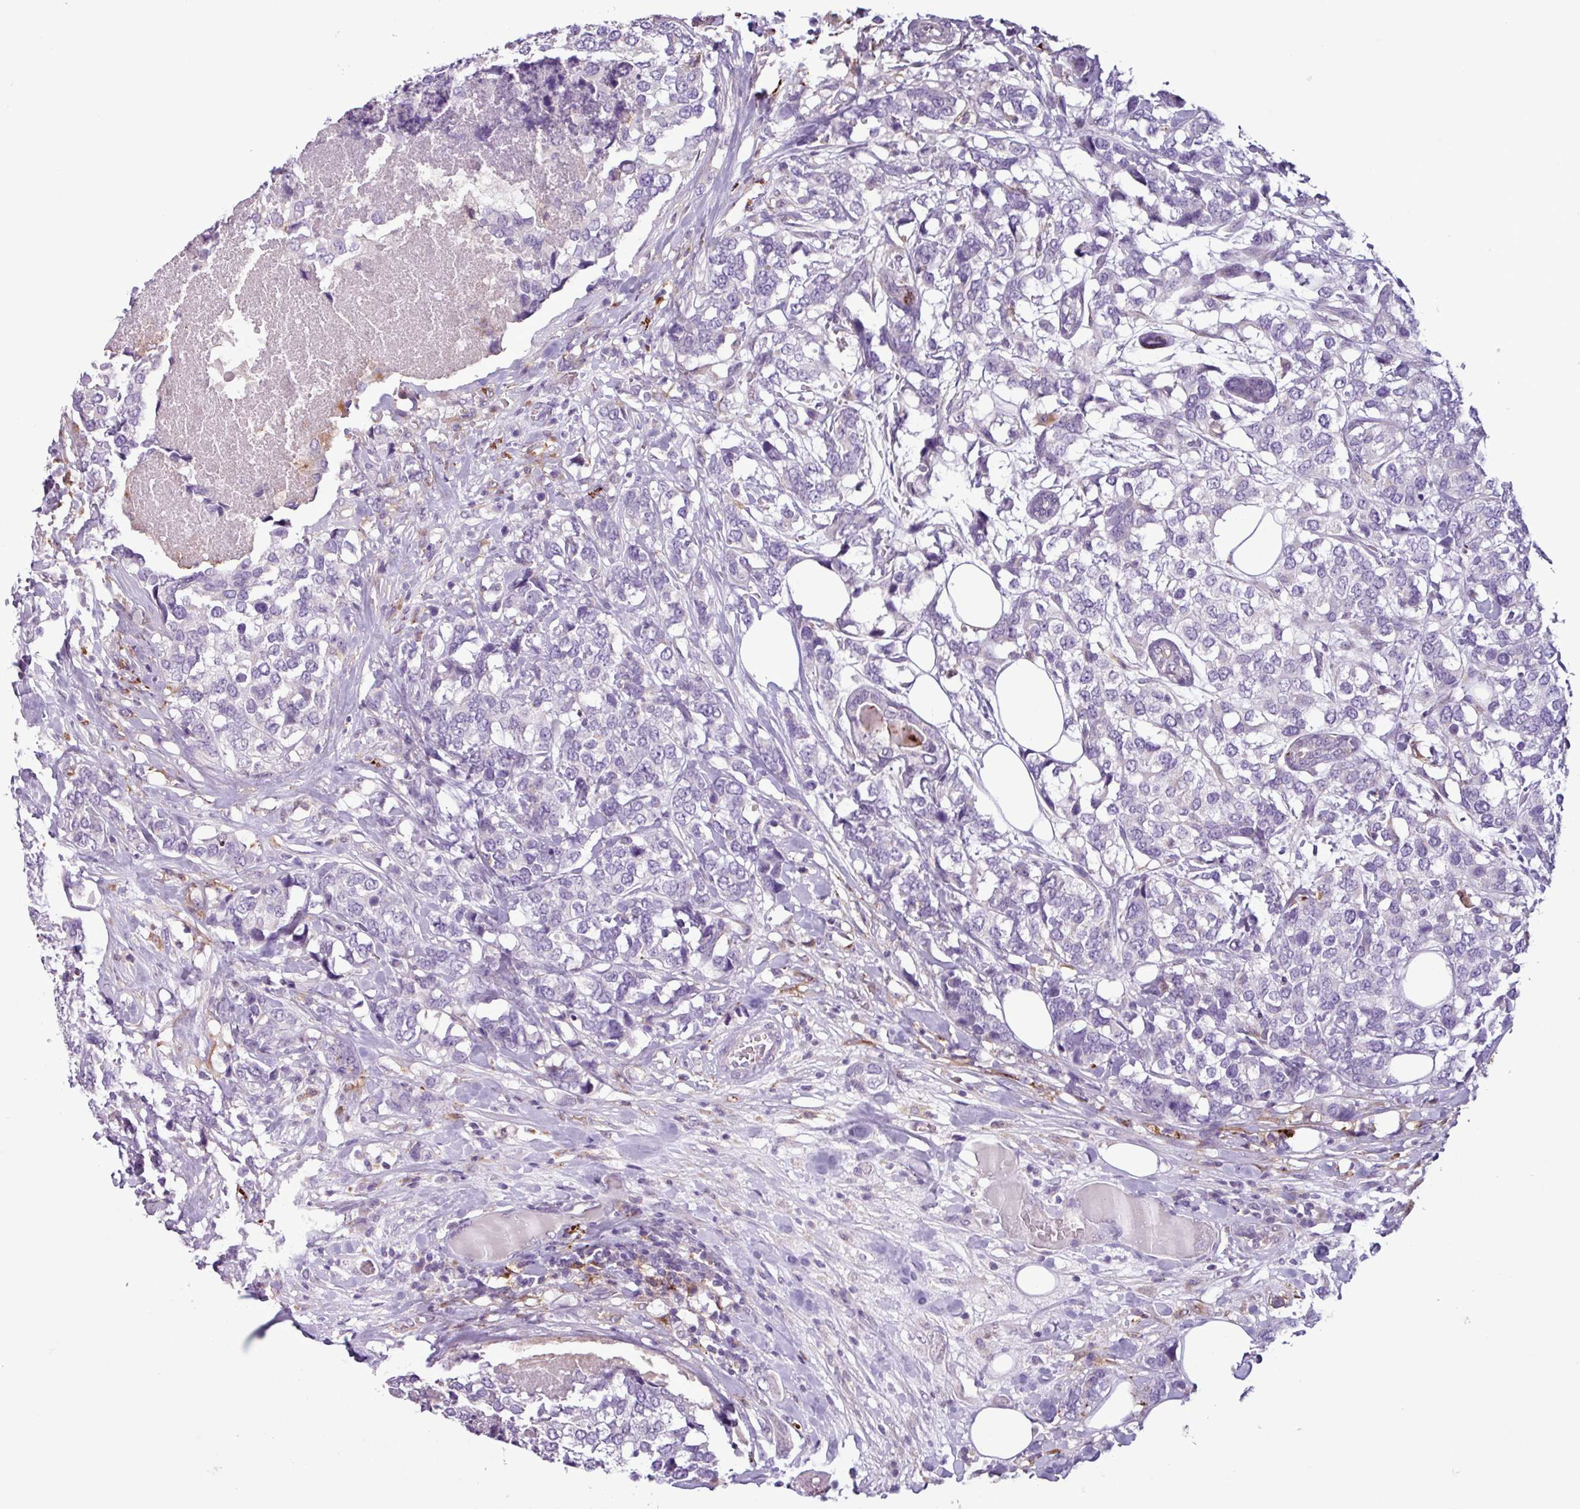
{"staining": {"intensity": "negative", "quantity": "none", "location": "none"}, "tissue": "breast cancer", "cell_type": "Tumor cells", "image_type": "cancer", "snomed": [{"axis": "morphology", "description": "Lobular carcinoma"}, {"axis": "topography", "description": "Breast"}], "caption": "Immunohistochemical staining of human breast cancer displays no significant staining in tumor cells.", "gene": "C9orf24", "patient": {"sex": "female", "age": 59}}